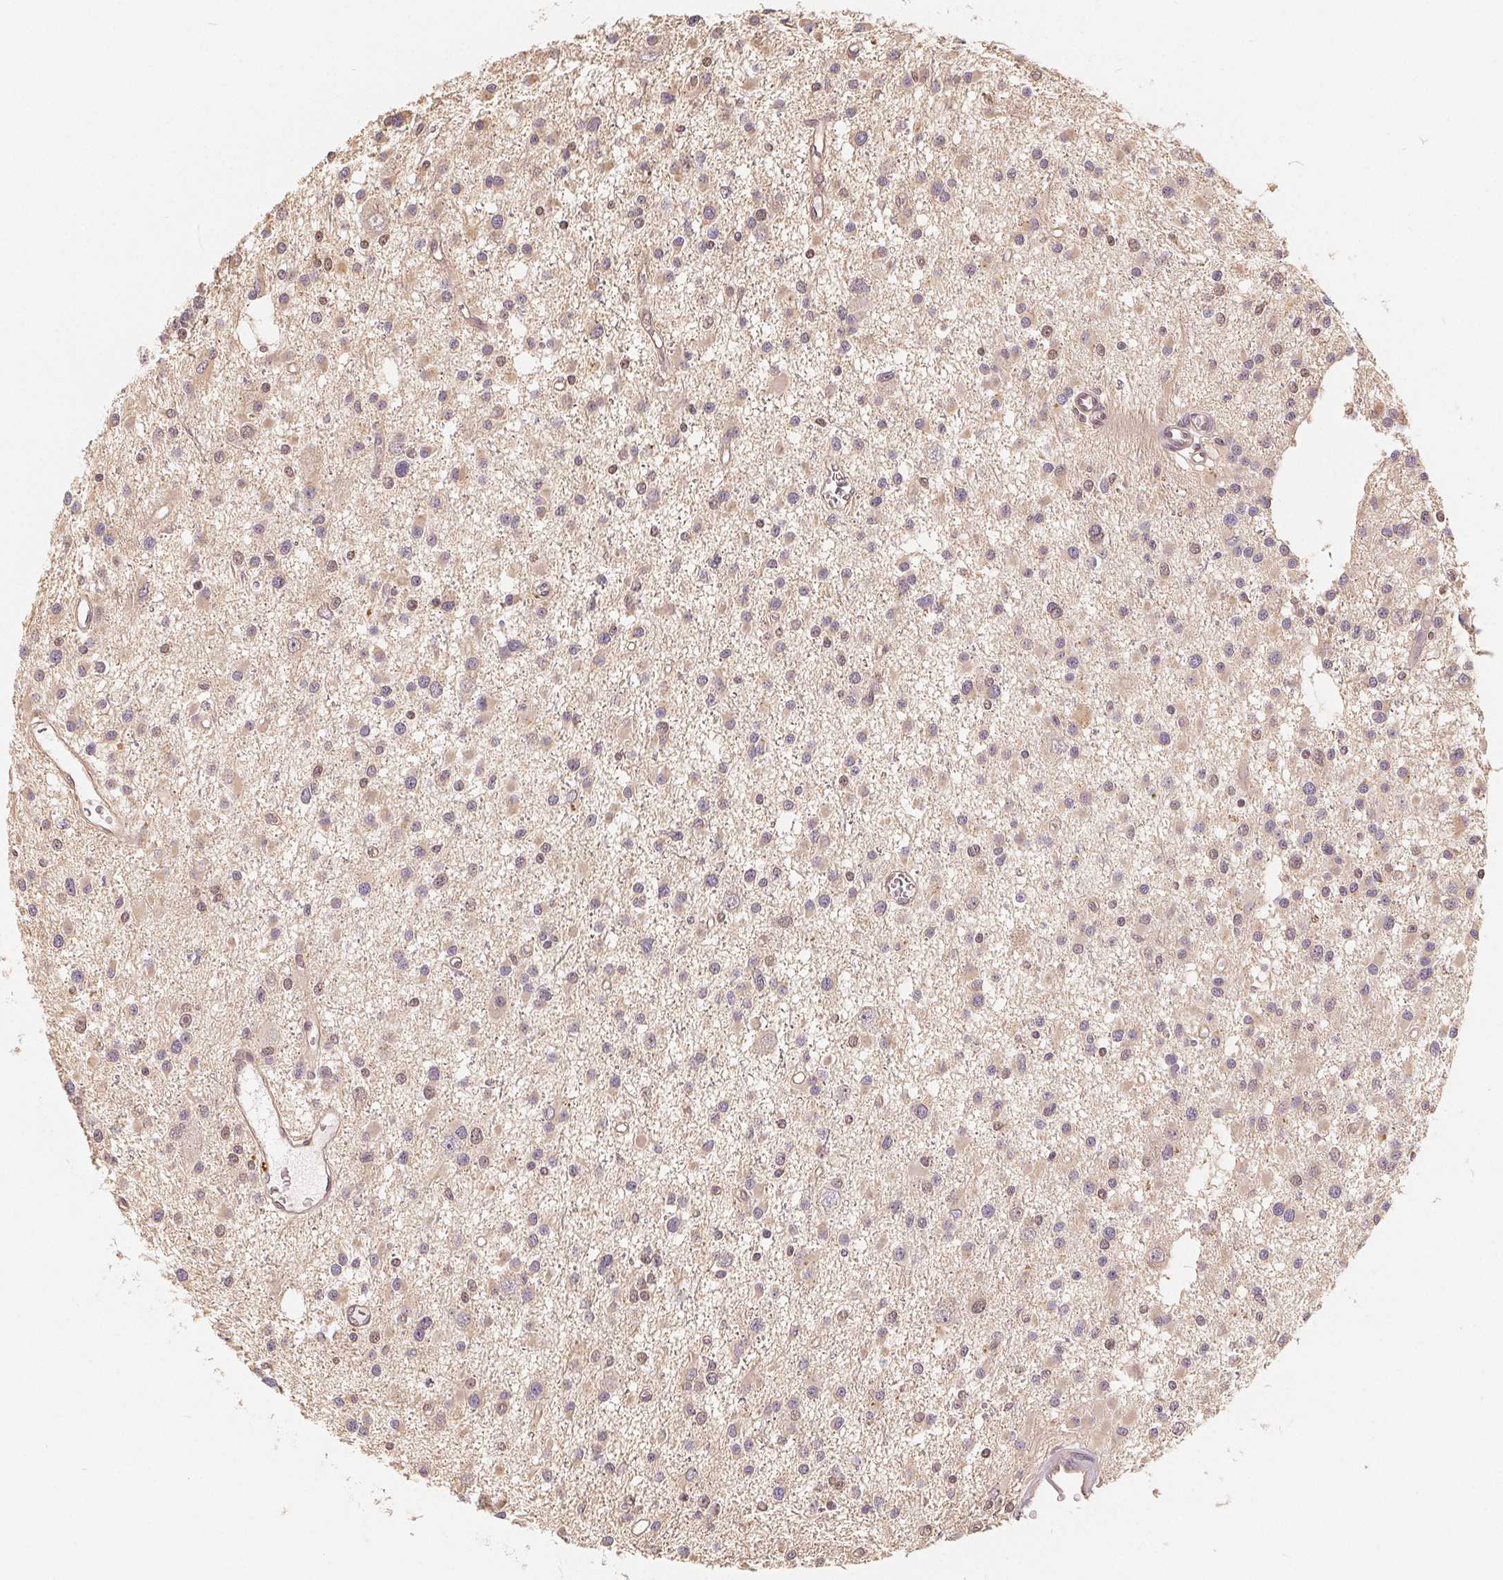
{"staining": {"intensity": "weak", "quantity": "<25%", "location": "nuclear"}, "tissue": "glioma", "cell_type": "Tumor cells", "image_type": "cancer", "snomed": [{"axis": "morphology", "description": "Glioma, malignant, High grade"}, {"axis": "topography", "description": "Brain"}], "caption": "A micrograph of malignant glioma (high-grade) stained for a protein reveals no brown staining in tumor cells.", "gene": "GUSB", "patient": {"sex": "male", "age": 54}}